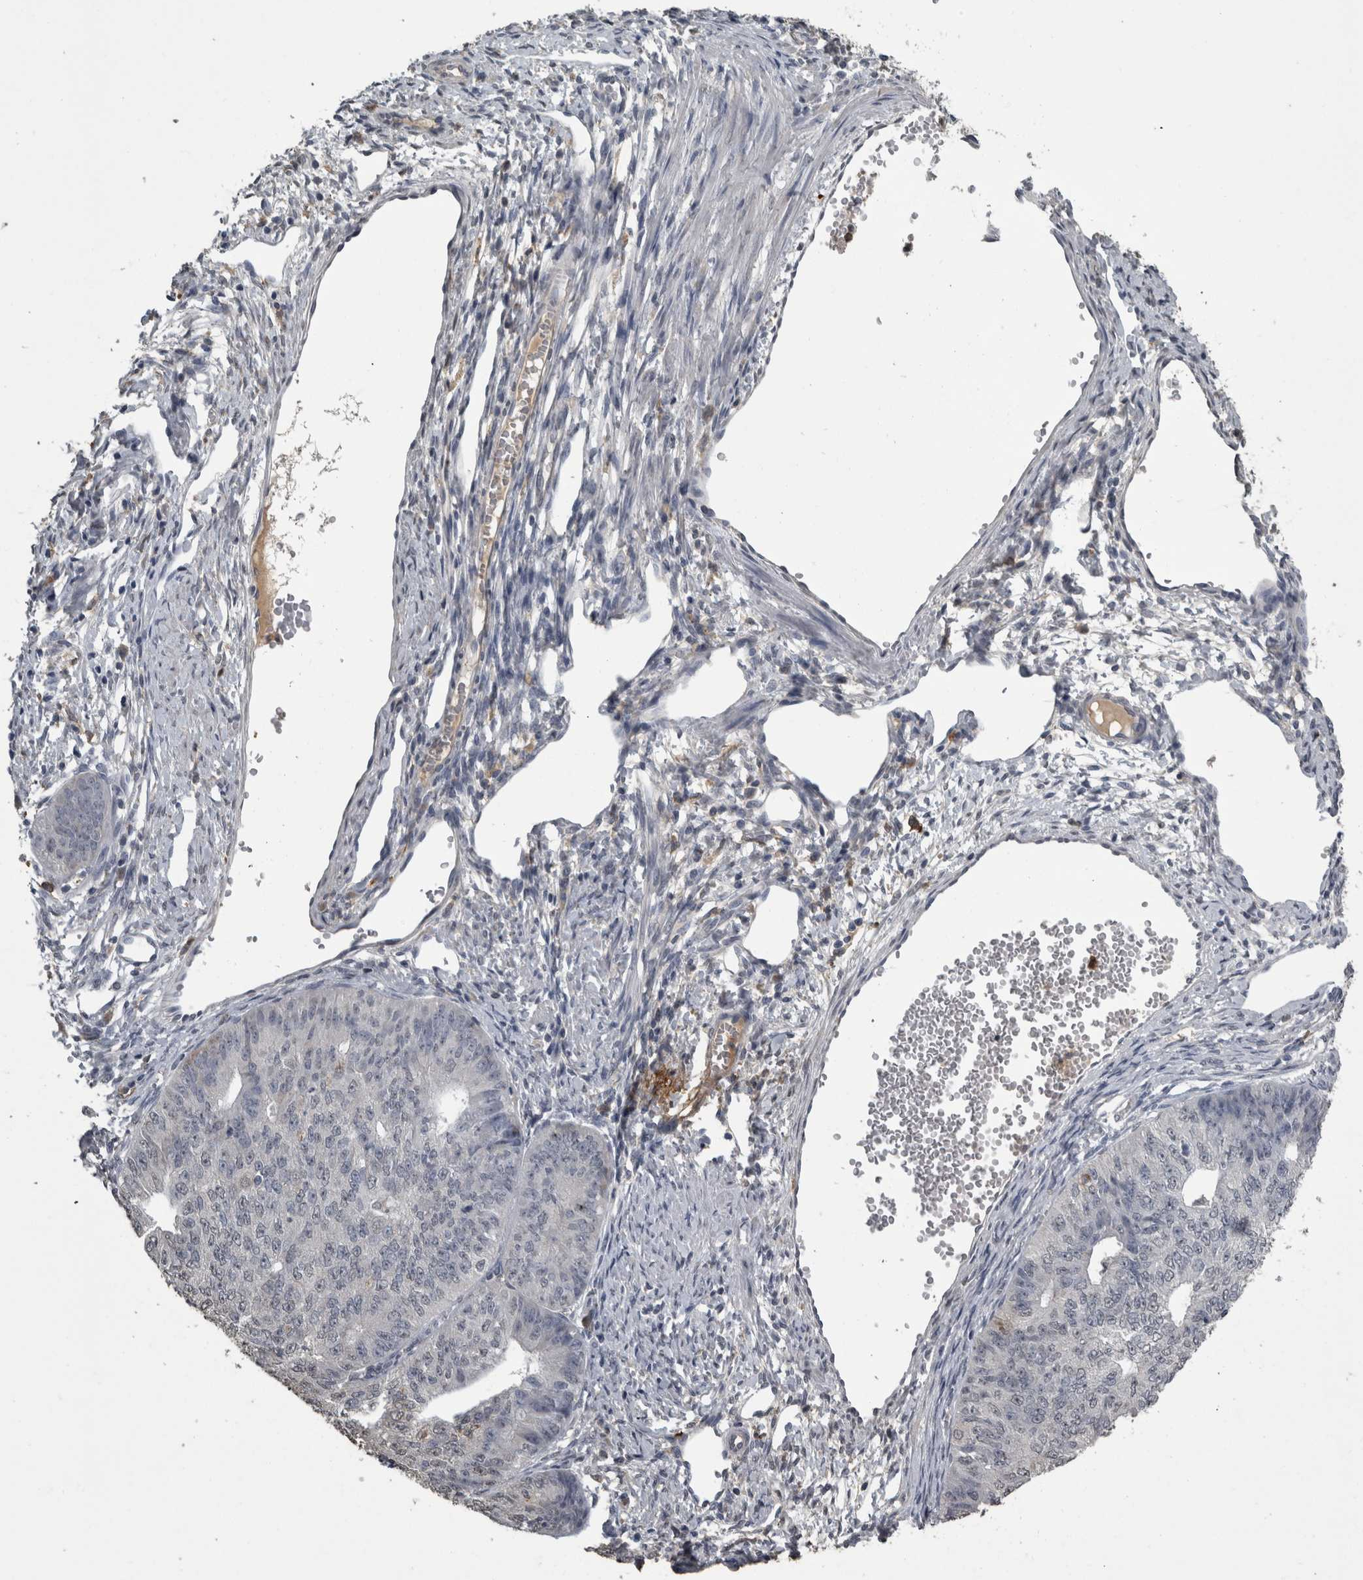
{"staining": {"intensity": "negative", "quantity": "none", "location": "none"}, "tissue": "endometrial cancer", "cell_type": "Tumor cells", "image_type": "cancer", "snomed": [{"axis": "morphology", "description": "Adenocarcinoma, NOS"}, {"axis": "topography", "description": "Endometrium"}], "caption": "Immunohistochemistry (IHC) histopathology image of neoplastic tissue: human endometrial cancer stained with DAB exhibits no significant protein staining in tumor cells.", "gene": "PIK3AP1", "patient": {"sex": "female", "age": 32}}